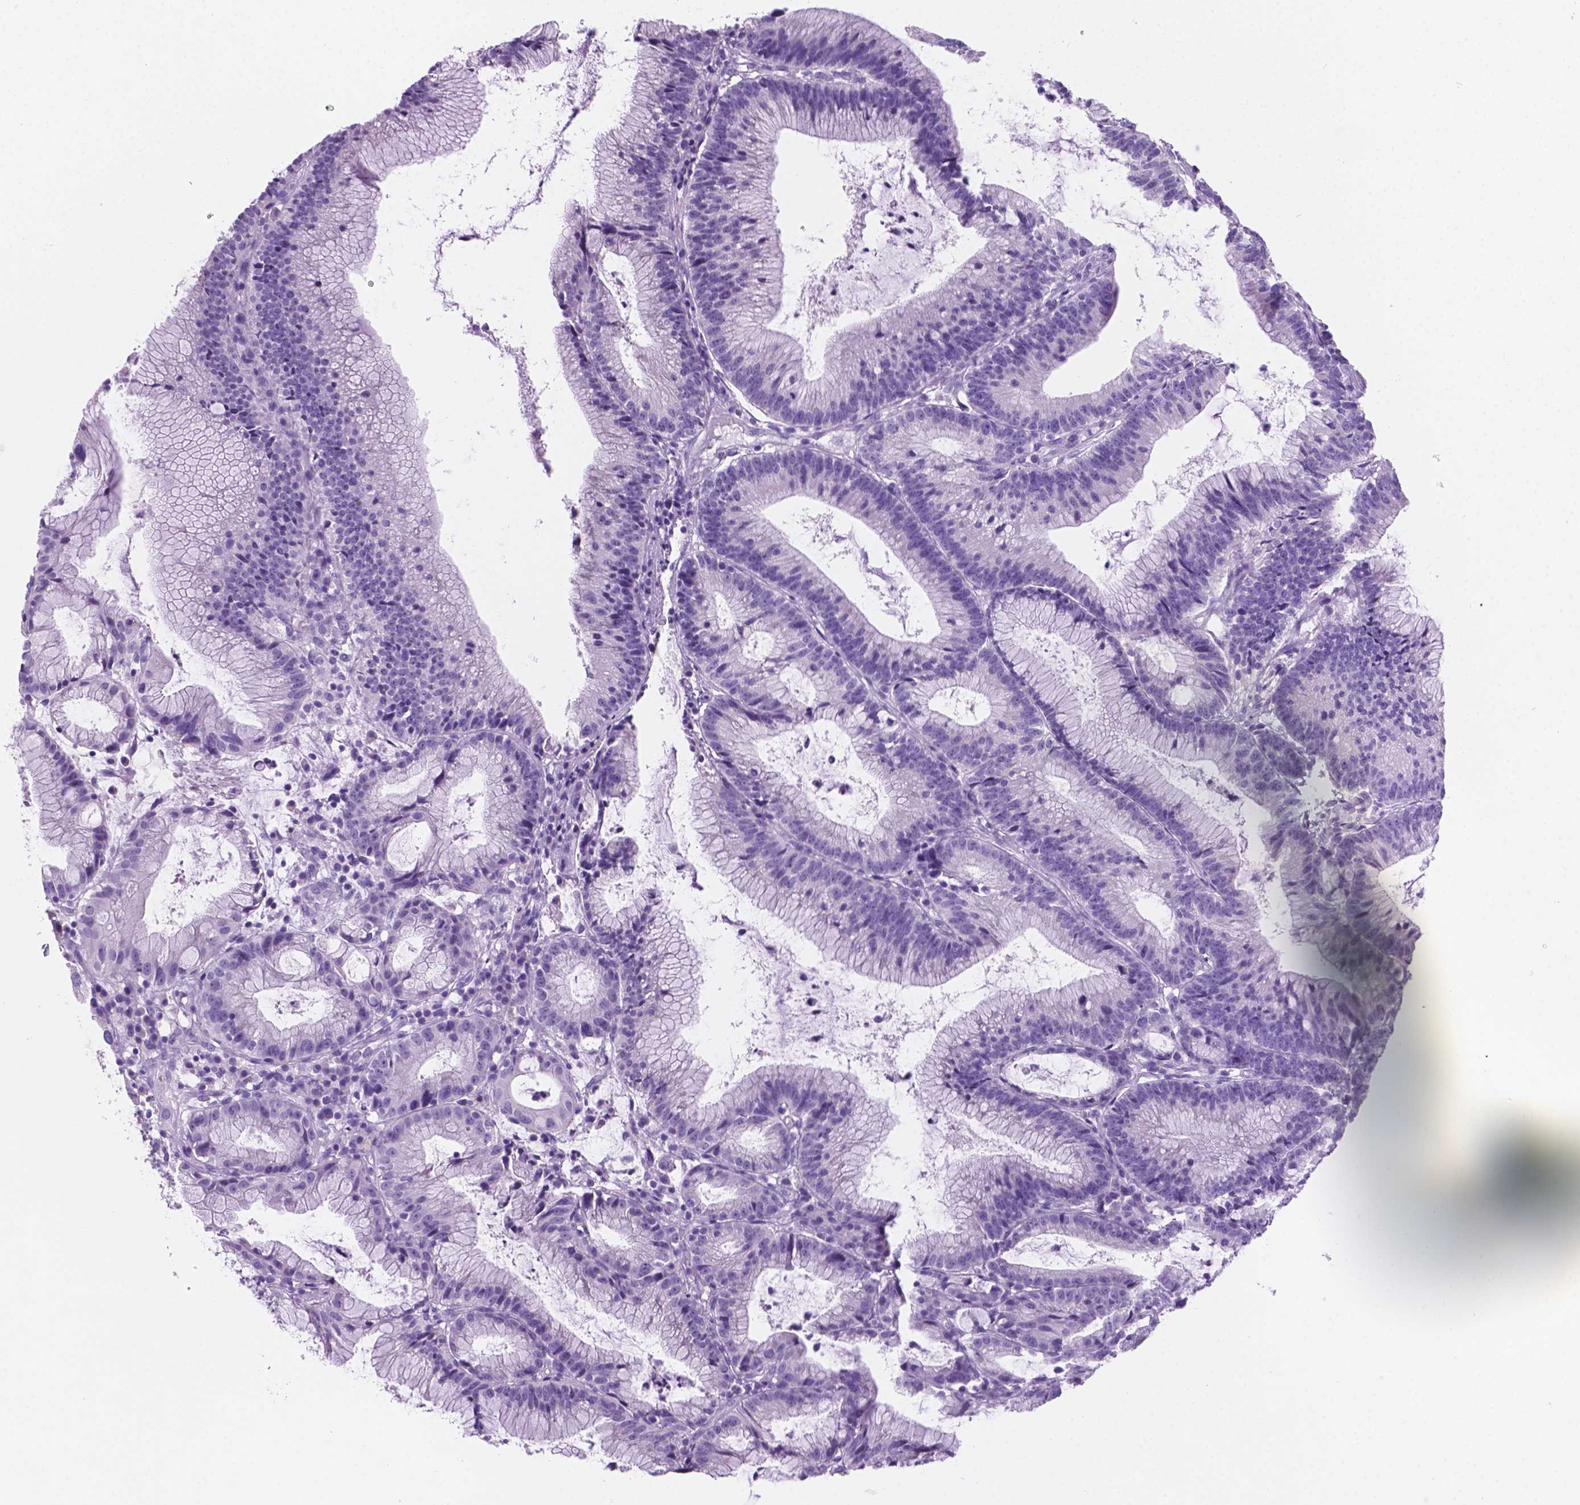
{"staining": {"intensity": "negative", "quantity": "none", "location": "none"}, "tissue": "colorectal cancer", "cell_type": "Tumor cells", "image_type": "cancer", "snomed": [{"axis": "morphology", "description": "Adenocarcinoma, NOS"}, {"axis": "topography", "description": "Colon"}], "caption": "Tumor cells show no significant positivity in adenocarcinoma (colorectal).", "gene": "GRIN2B", "patient": {"sex": "female", "age": 78}}